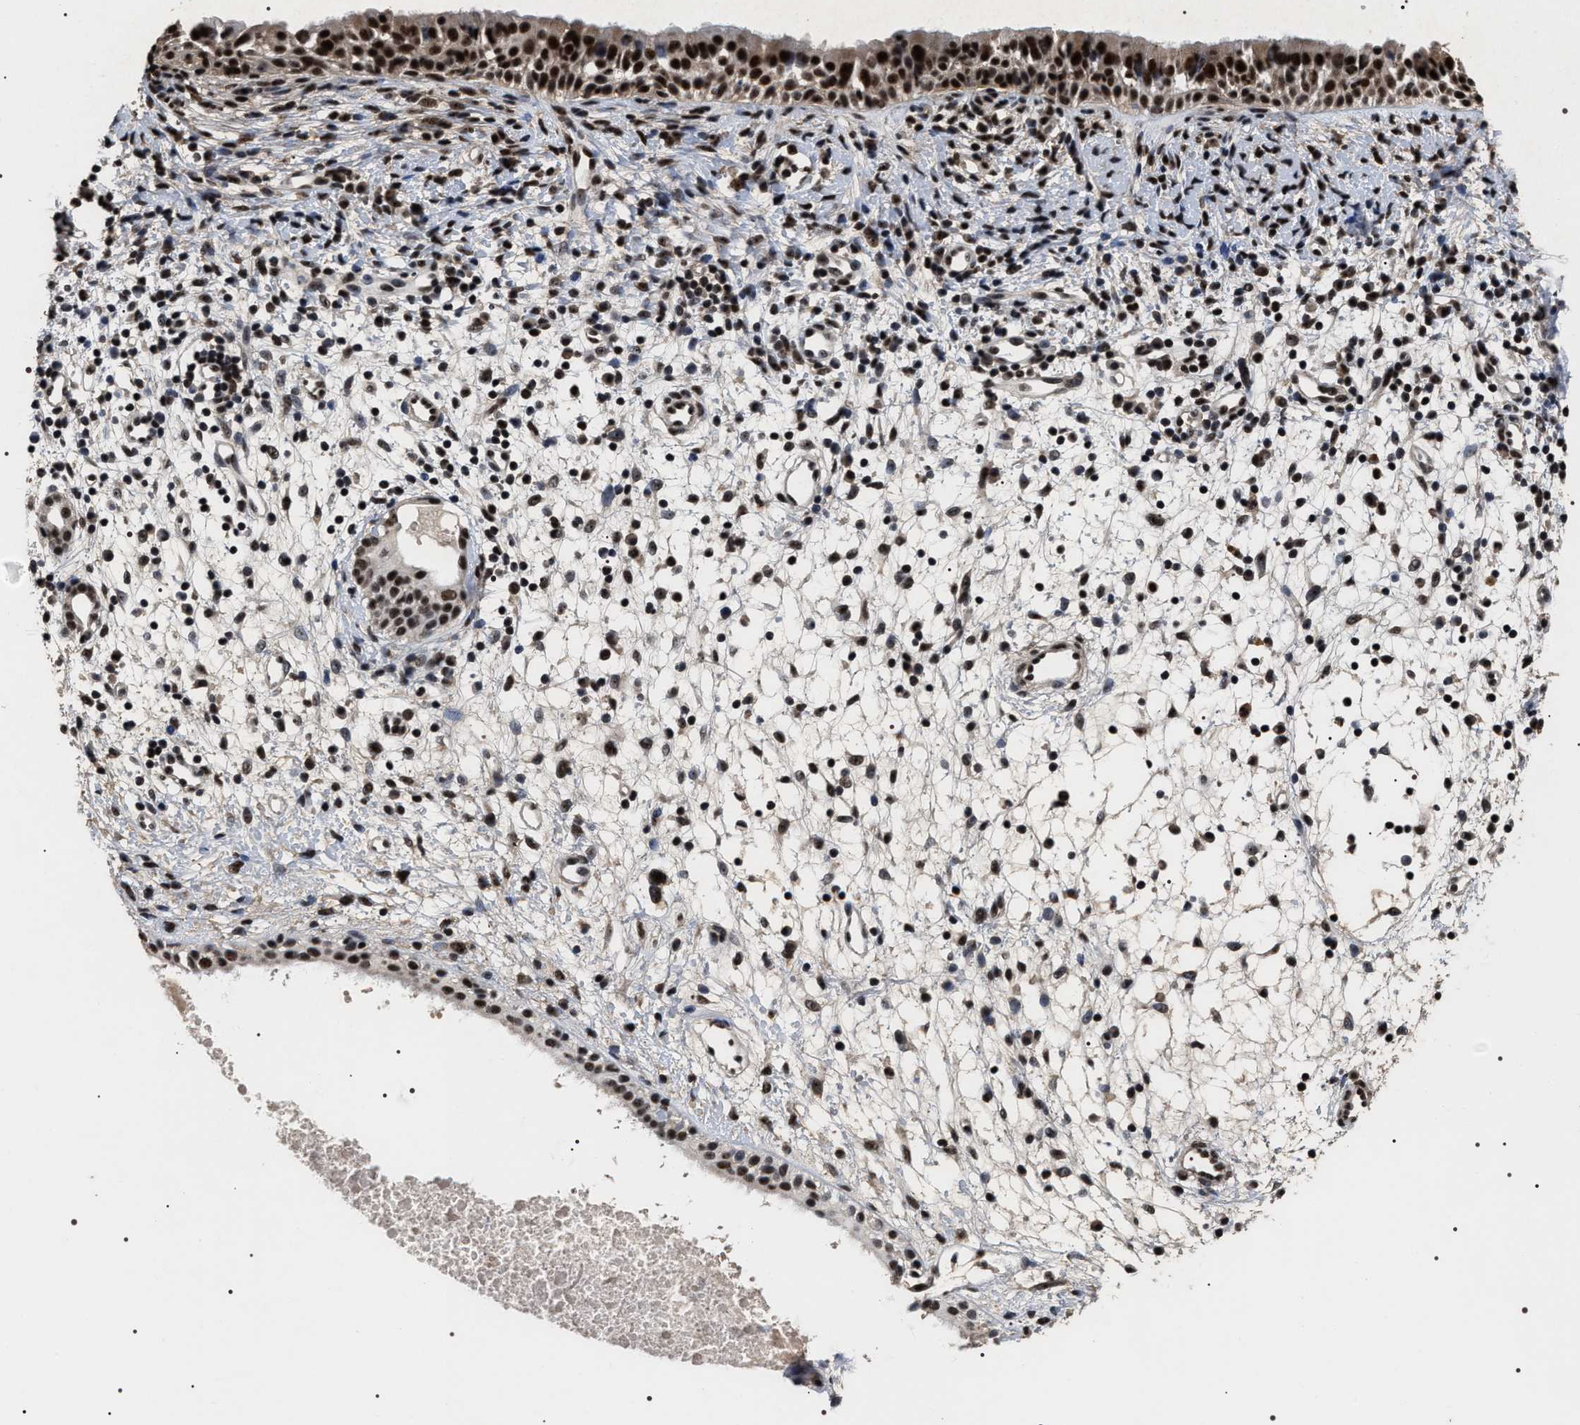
{"staining": {"intensity": "strong", "quantity": ">75%", "location": "nuclear"}, "tissue": "nasopharynx", "cell_type": "Respiratory epithelial cells", "image_type": "normal", "snomed": [{"axis": "morphology", "description": "Normal tissue, NOS"}, {"axis": "topography", "description": "Nasopharynx"}], "caption": "Strong nuclear positivity is appreciated in approximately >75% of respiratory epithelial cells in unremarkable nasopharynx.", "gene": "RRP1B", "patient": {"sex": "male", "age": 22}}